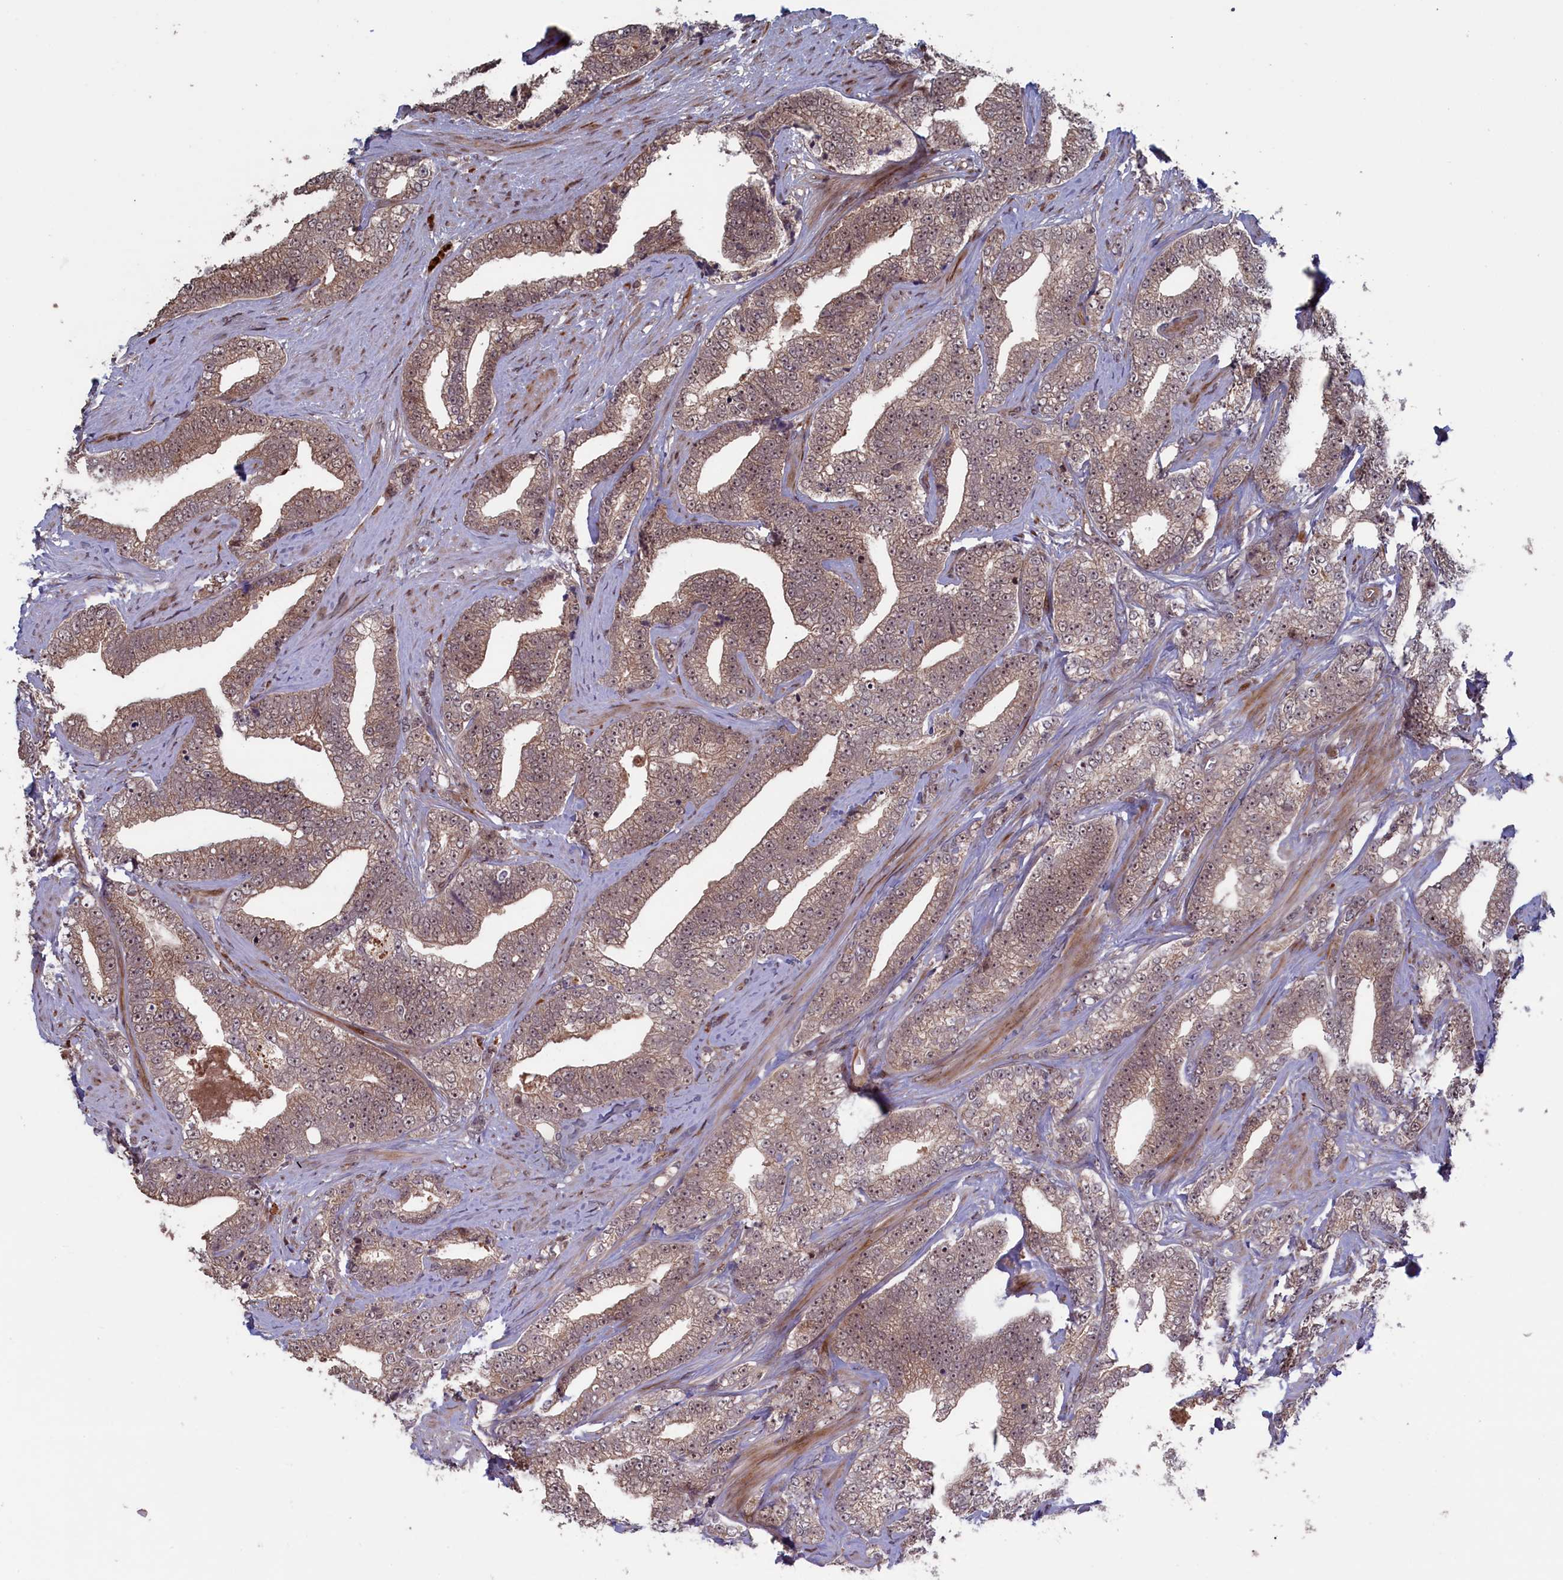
{"staining": {"intensity": "moderate", "quantity": "25%-75%", "location": "cytoplasmic/membranous,nuclear"}, "tissue": "prostate cancer", "cell_type": "Tumor cells", "image_type": "cancer", "snomed": [{"axis": "morphology", "description": "Adenocarcinoma, High grade"}, {"axis": "topography", "description": "Prostate and seminal vesicle, NOS"}], "caption": "Immunohistochemistry (IHC) histopathology image of prostate cancer stained for a protein (brown), which reveals medium levels of moderate cytoplasmic/membranous and nuclear staining in approximately 25%-75% of tumor cells.", "gene": "LSG1", "patient": {"sex": "male", "age": 67}}